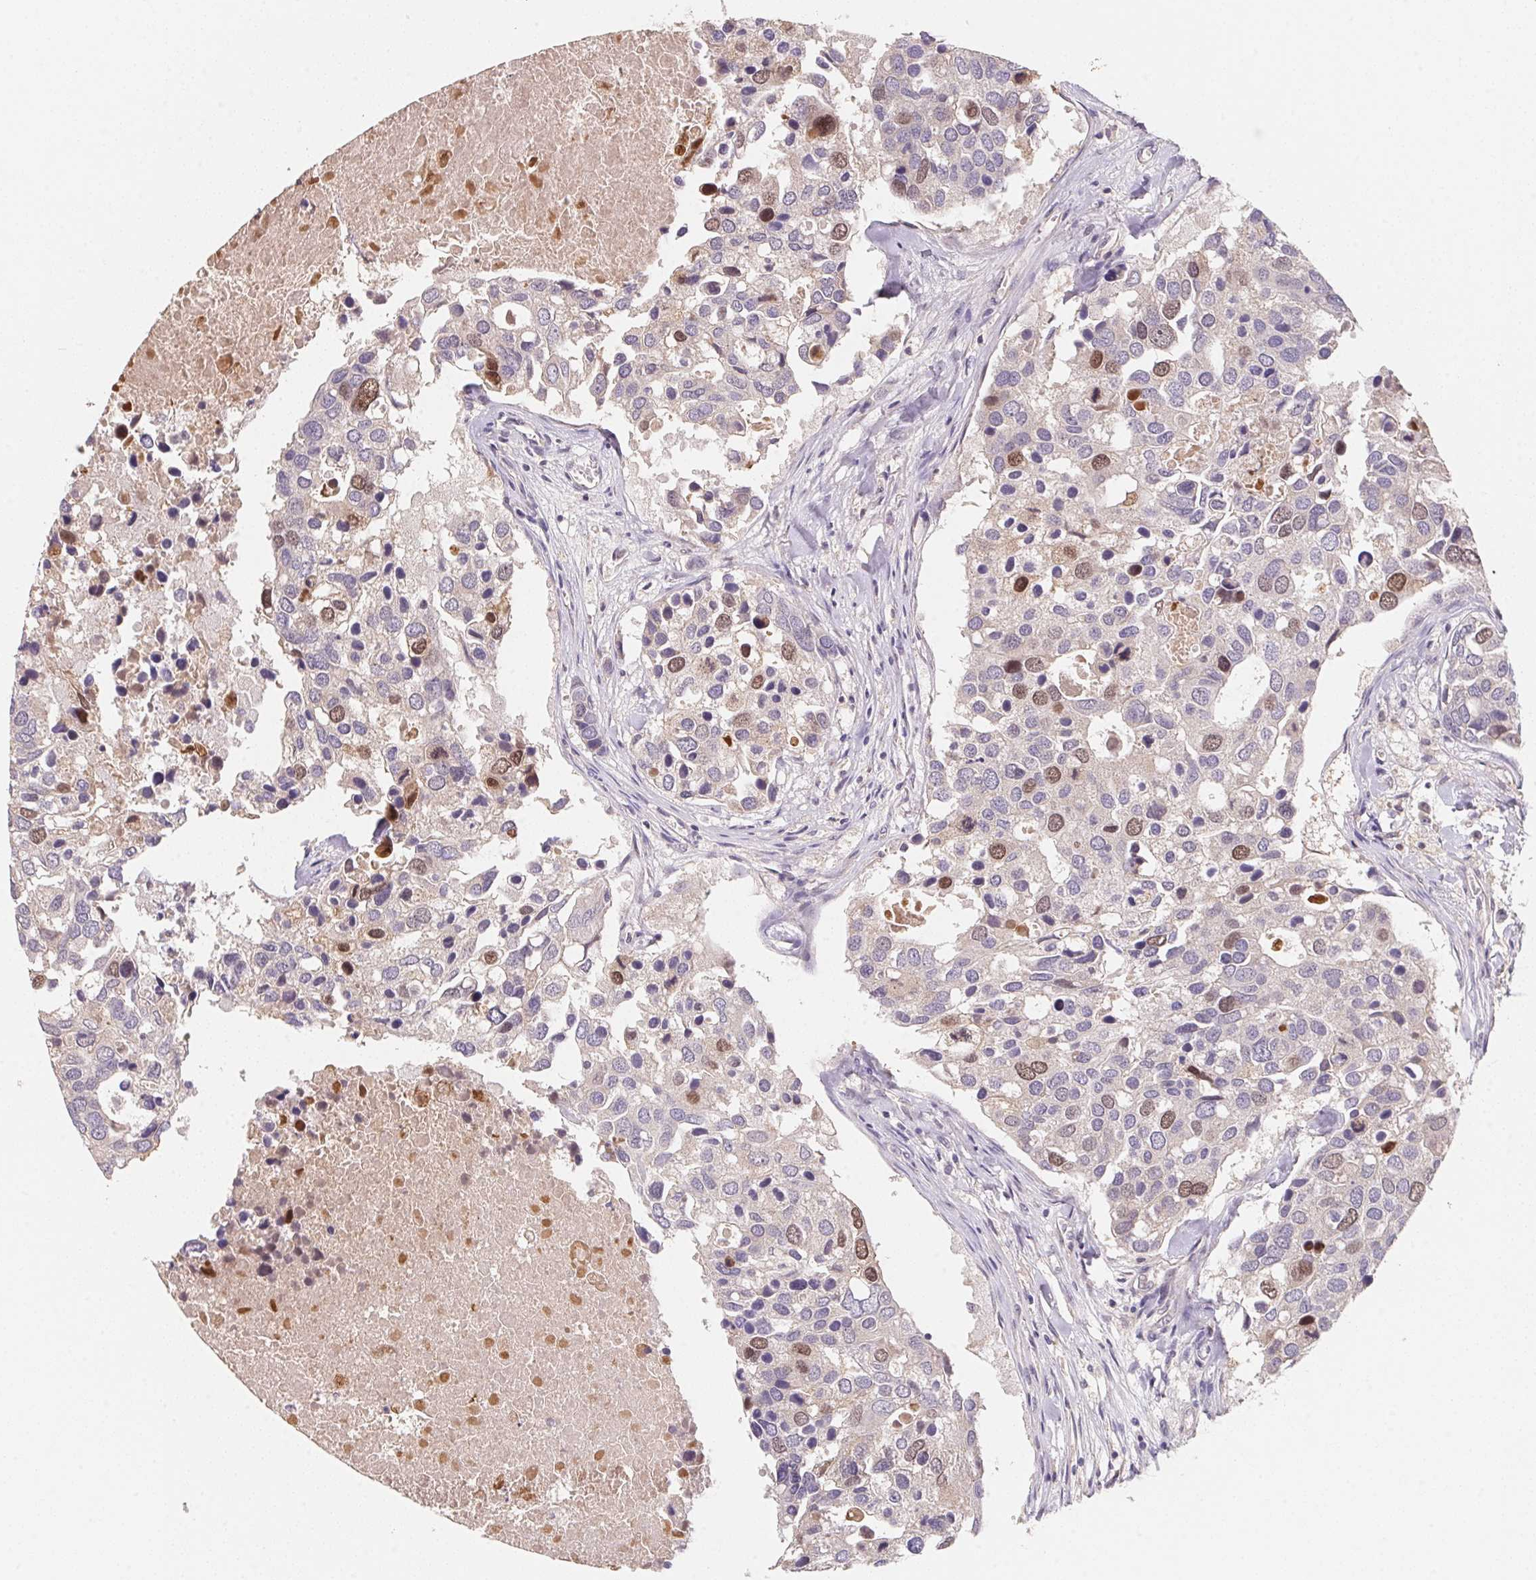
{"staining": {"intensity": "moderate", "quantity": "<25%", "location": "nuclear"}, "tissue": "breast cancer", "cell_type": "Tumor cells", "image_type": "cancer", "snomed": [{"axis": "morphology", "description": "Duct carcinoma"}, {"axis": "topography", "description": "Breast"}], "caption": "The histopathology image displays immunohistochemical staining of breast cancer (infiltrating ductal carcinoma). There is moderate nuclear expression is identified in approximately <25% of tumor cells.", "gene": "KIFC1", "patient": {"sex": "female", "age": 83}}